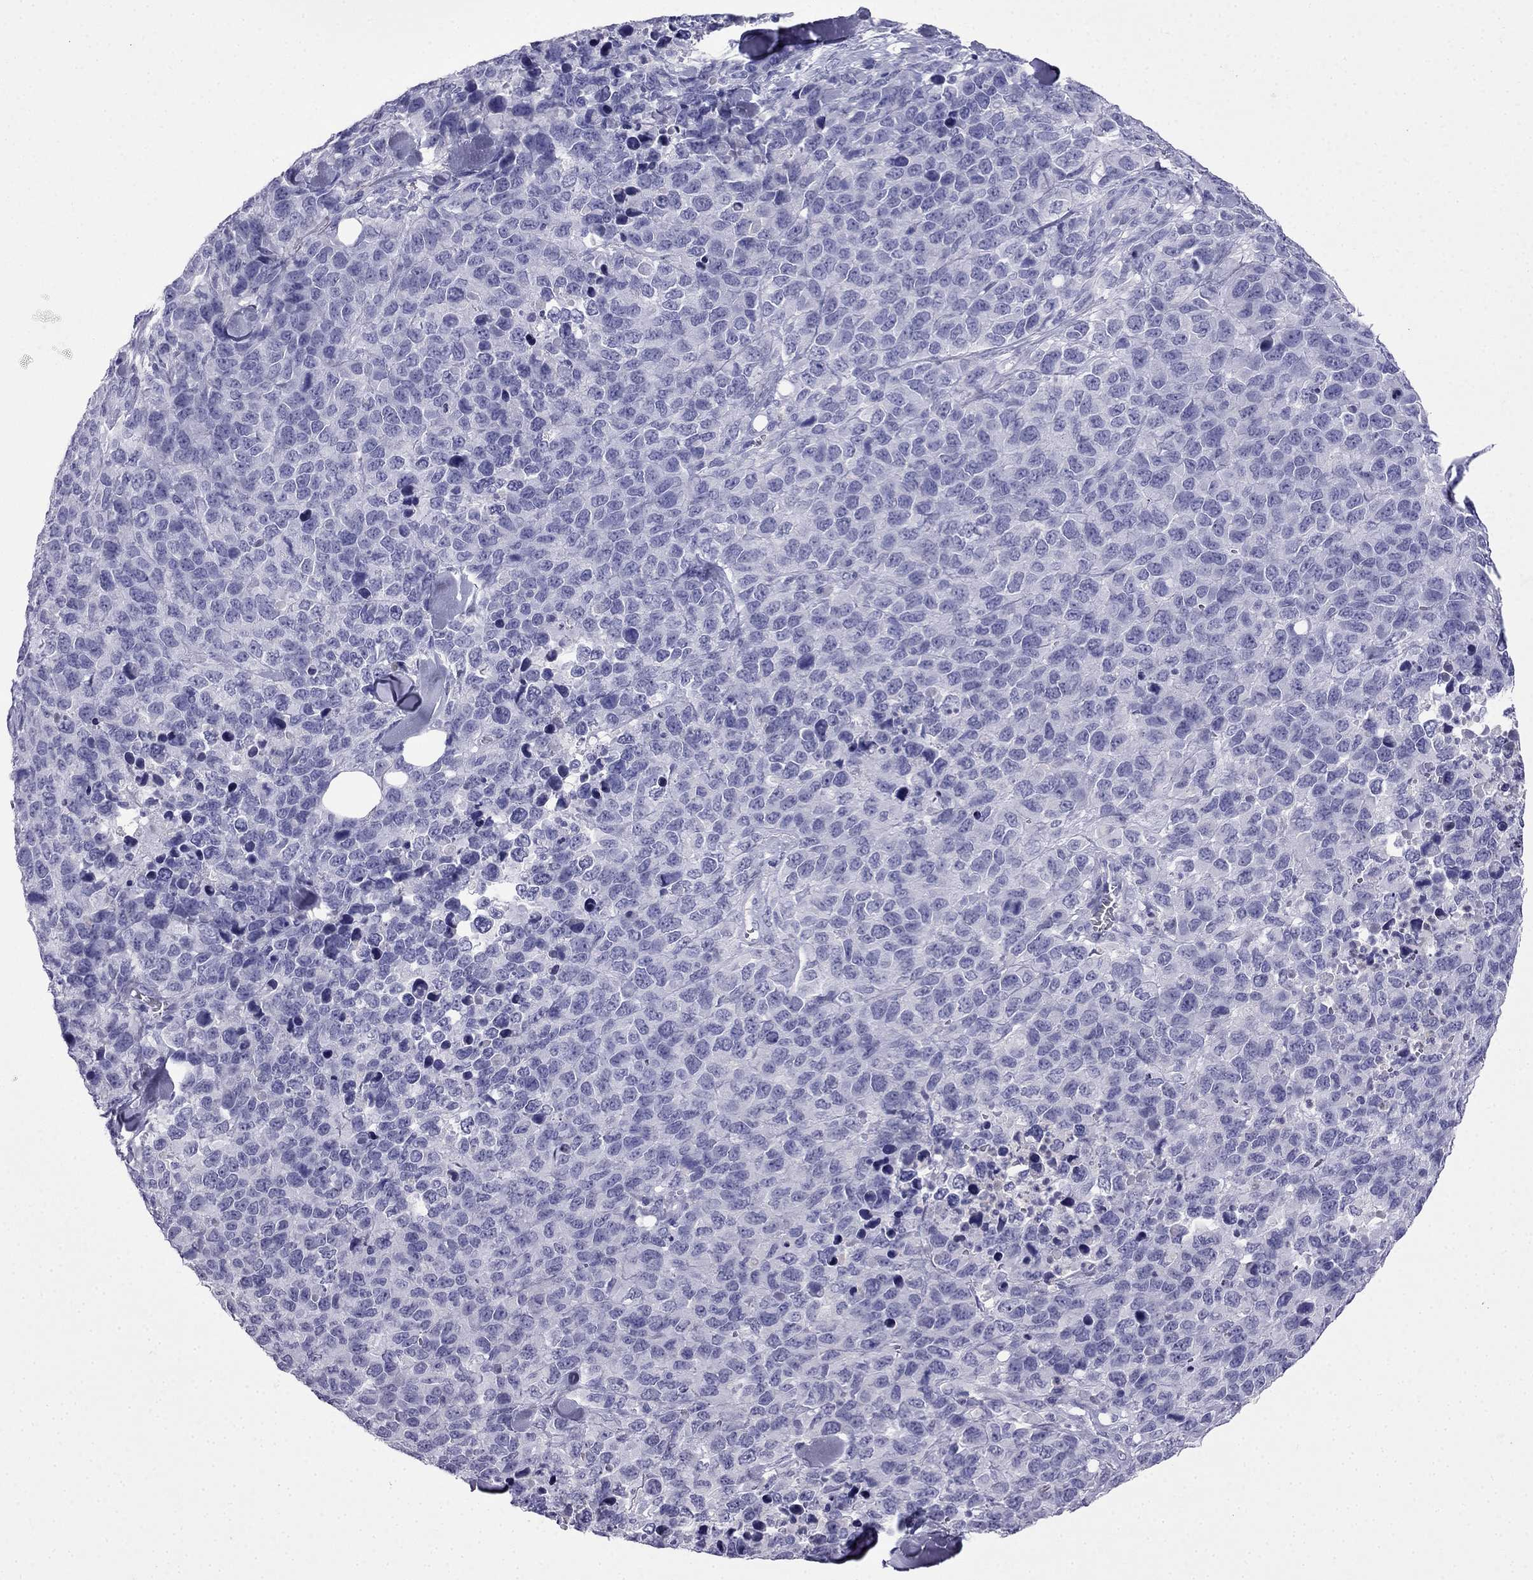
{"staining": {"intensity": "negative", "quantity": "none", "location": "none"}, "tissue": "melanoma", "cell_type": "Tumor cells", "image_type": "cancer", "snomed": [{"axis": "morphology", "description": "Malignant melanoma, Metastatic site"}, {"axis": "topography", "description": "Skin"}], "caption": "The histopathology image exhibits no significant expression in tumor cells of melanoma. (IHC, brightfield microscopy, high magnification).", "gene": "CDHR4", "patient": {"sex": "male", "age": 84}}